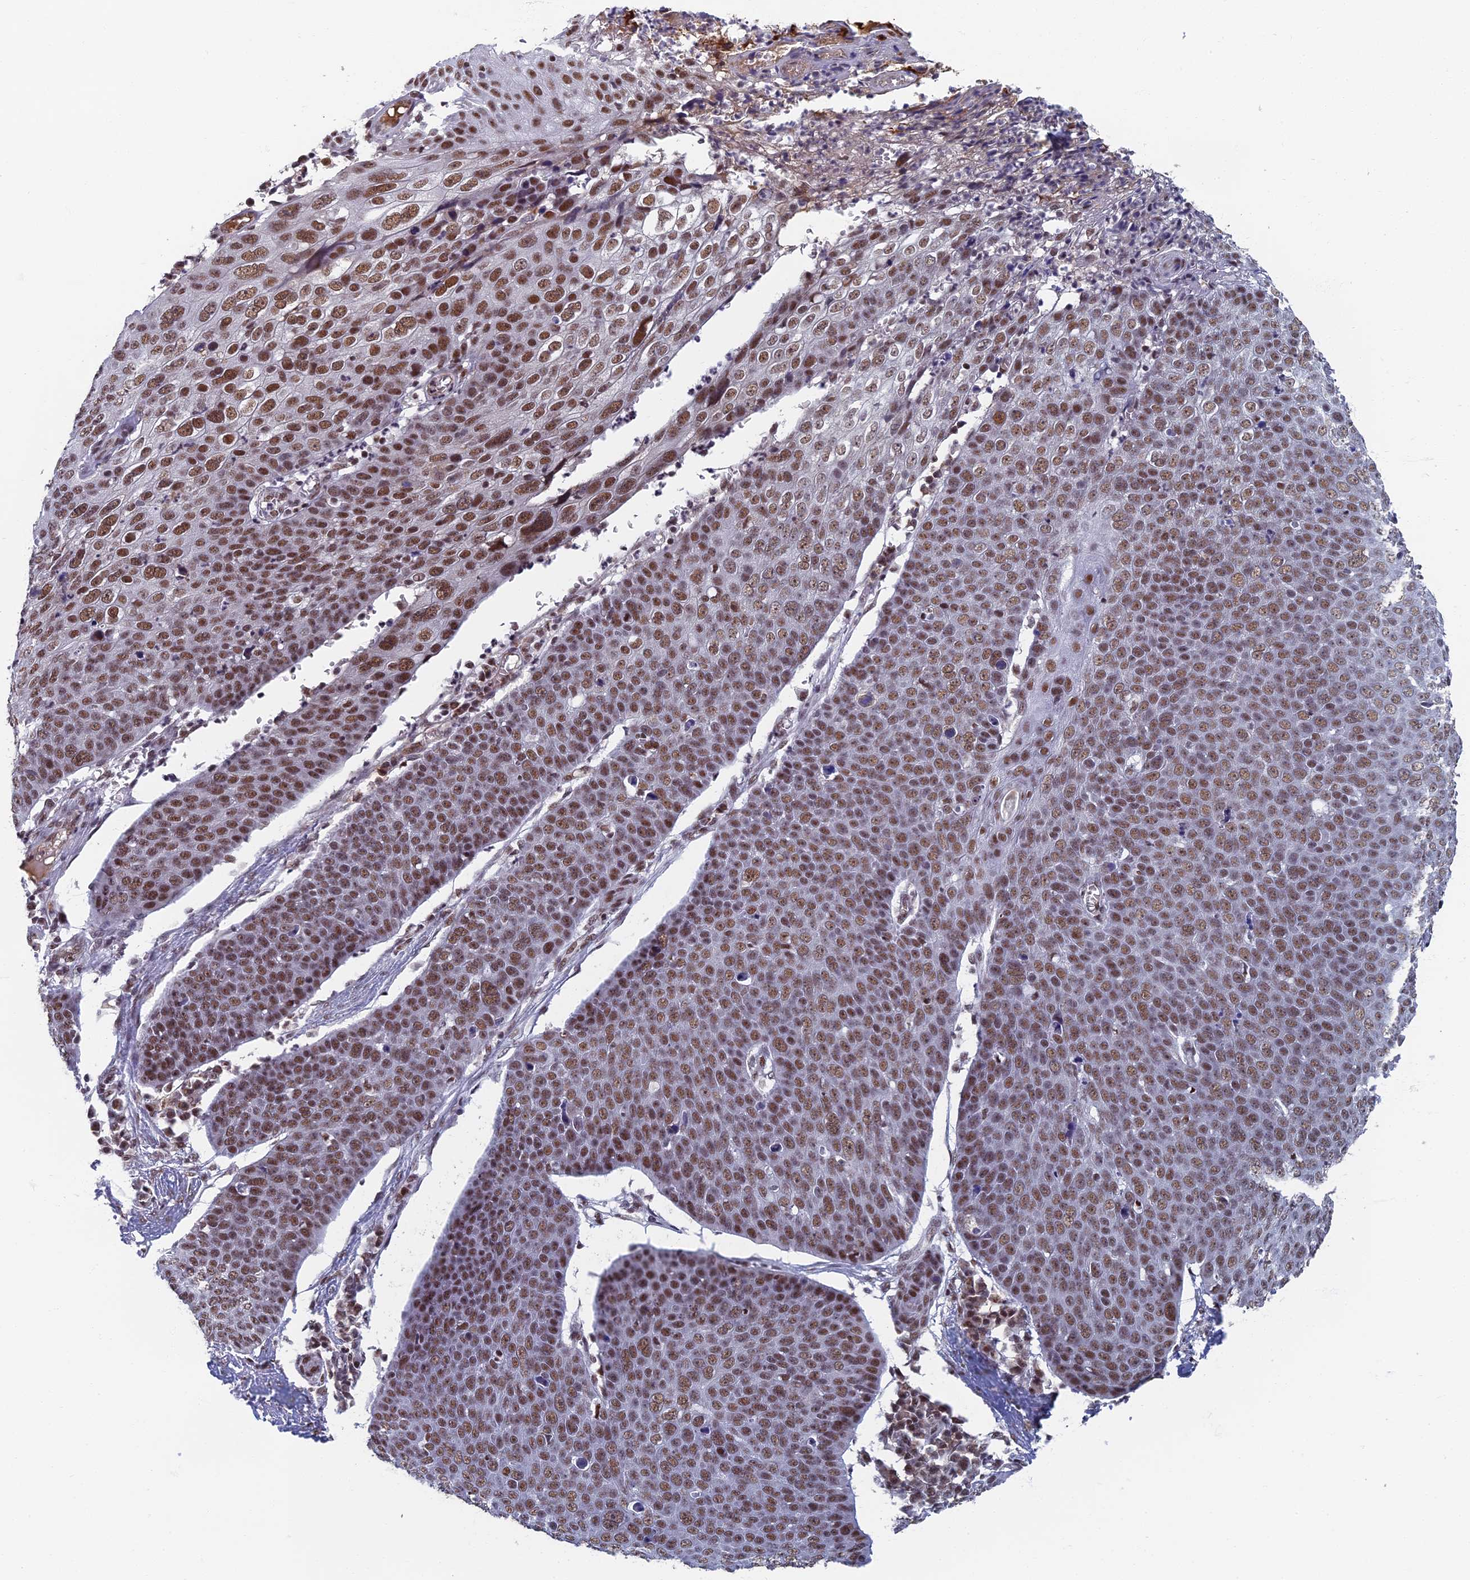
{"staining": {"intensity": "moderate", "quantity": ">75%", "location": "nuclear"}, "tissue": "skin cancer", "cell_type": "Tumor cells", "image_type": "cancer", "snomed": [{"axis": "morphology", "description": "Squamous cell carcinoma, NOS"}, {"axis": "topography", "description": "Skin"}], "caption": "An immunohistochemistry image of neoplastic tissue is shown. Protein staining in brown highlights moderate nuclear positivity in skin squamous cell carcinoma within tumor cells.", "gene": "TAF13", "patient": {"sex": "male", "age": 71}}